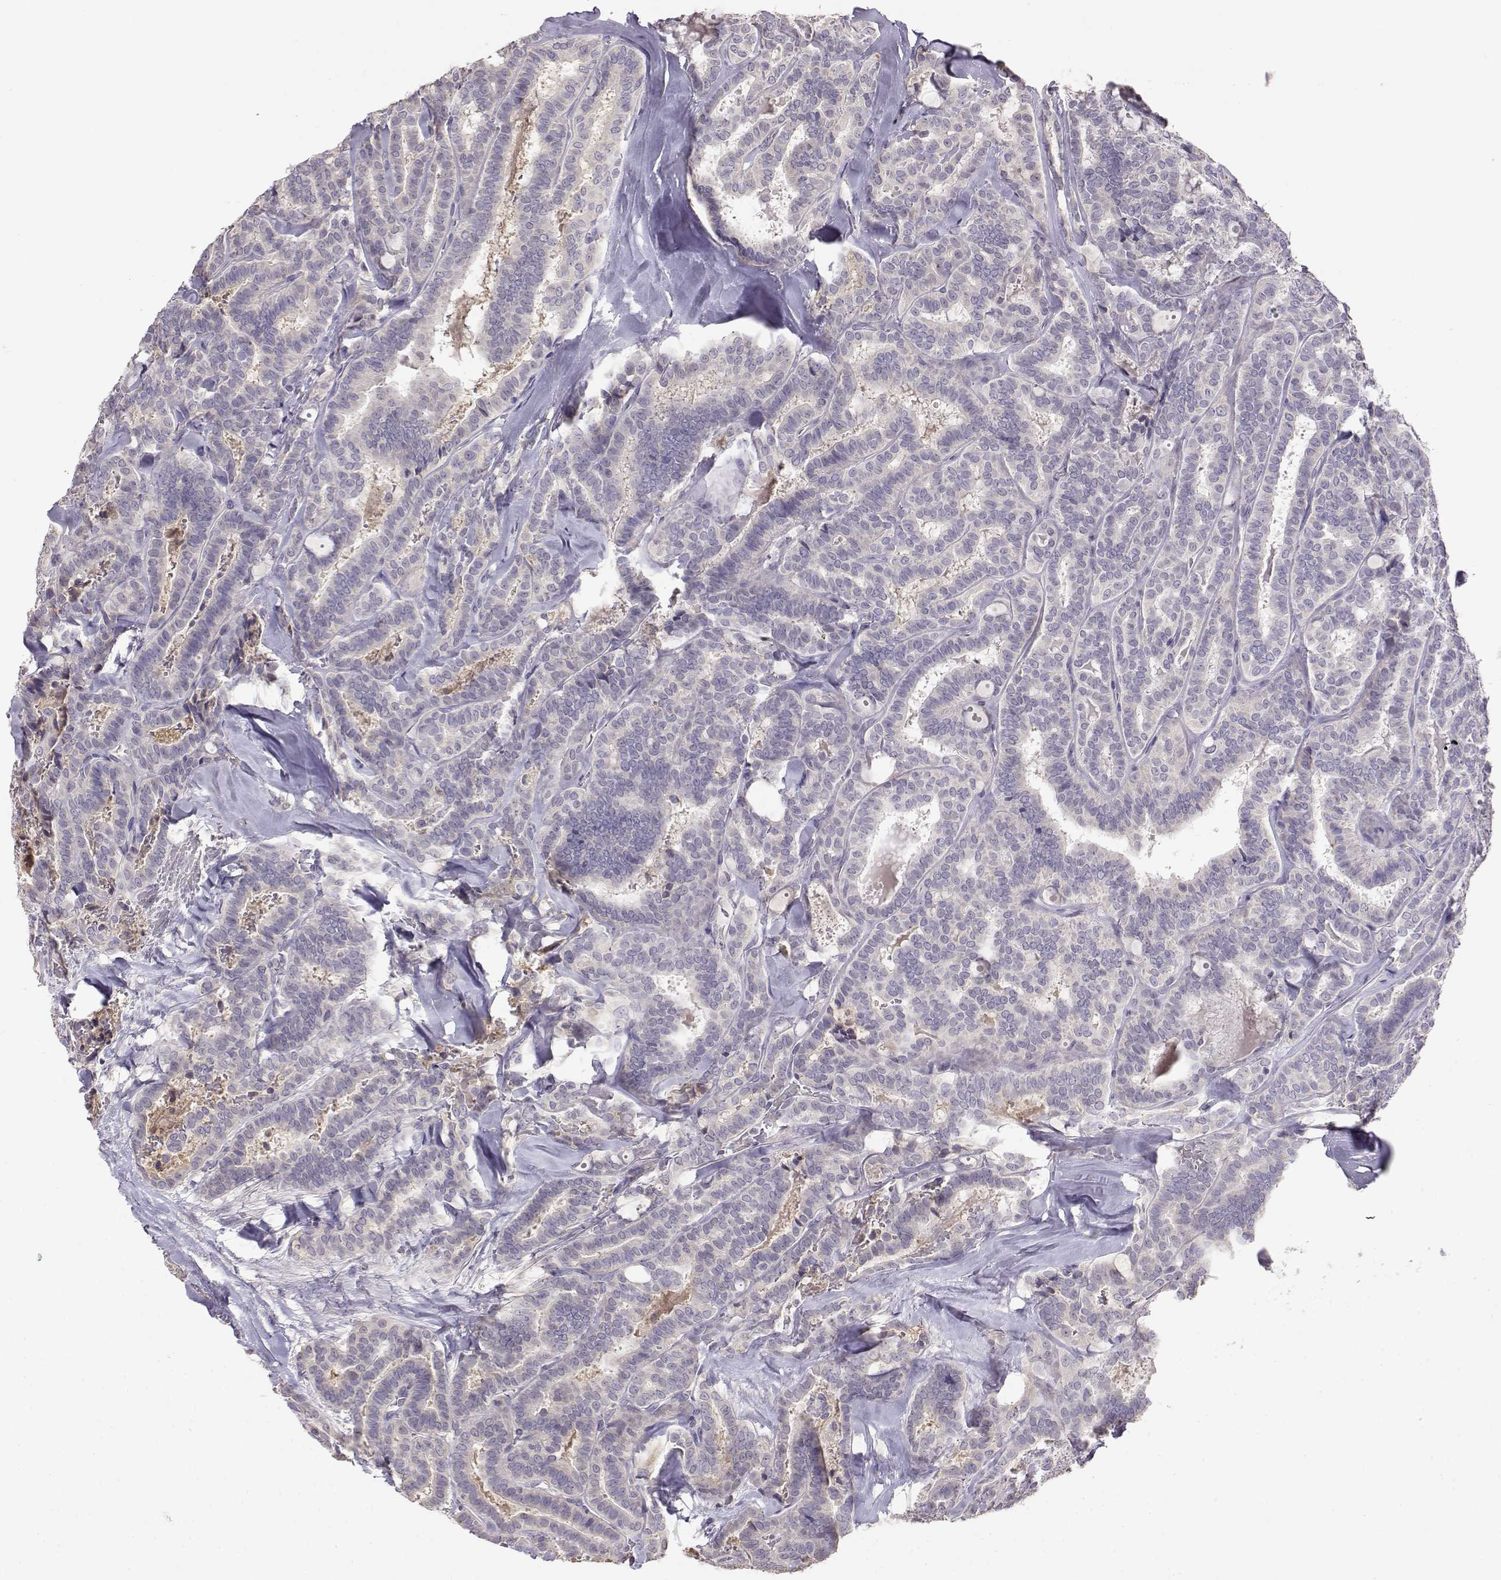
{"staining": {"intensity": "negative", "quantity": "none", "location": "none"}, "tissue": "thyroid cancer", "cell_type": "Tumor cells", "image_type": "cancer", "snomed": [{"axis": "morphology", "description": "Papillary adenocarcinoma, NOS"}, {"axis": "topography", "description": "Thyroid gland"}], "caption": "An IHC histopathology image of papillary adenocarcinoma (thyroid) is shown. There is no staining in tumor cells of papillary adenocarcinoma (thyroid). (Brightfield microscopy of DAB immunohistochemistry (IHC) at high magnification).", "gene": "TACR1", "patient": {"sex": "female", "age": 39}}